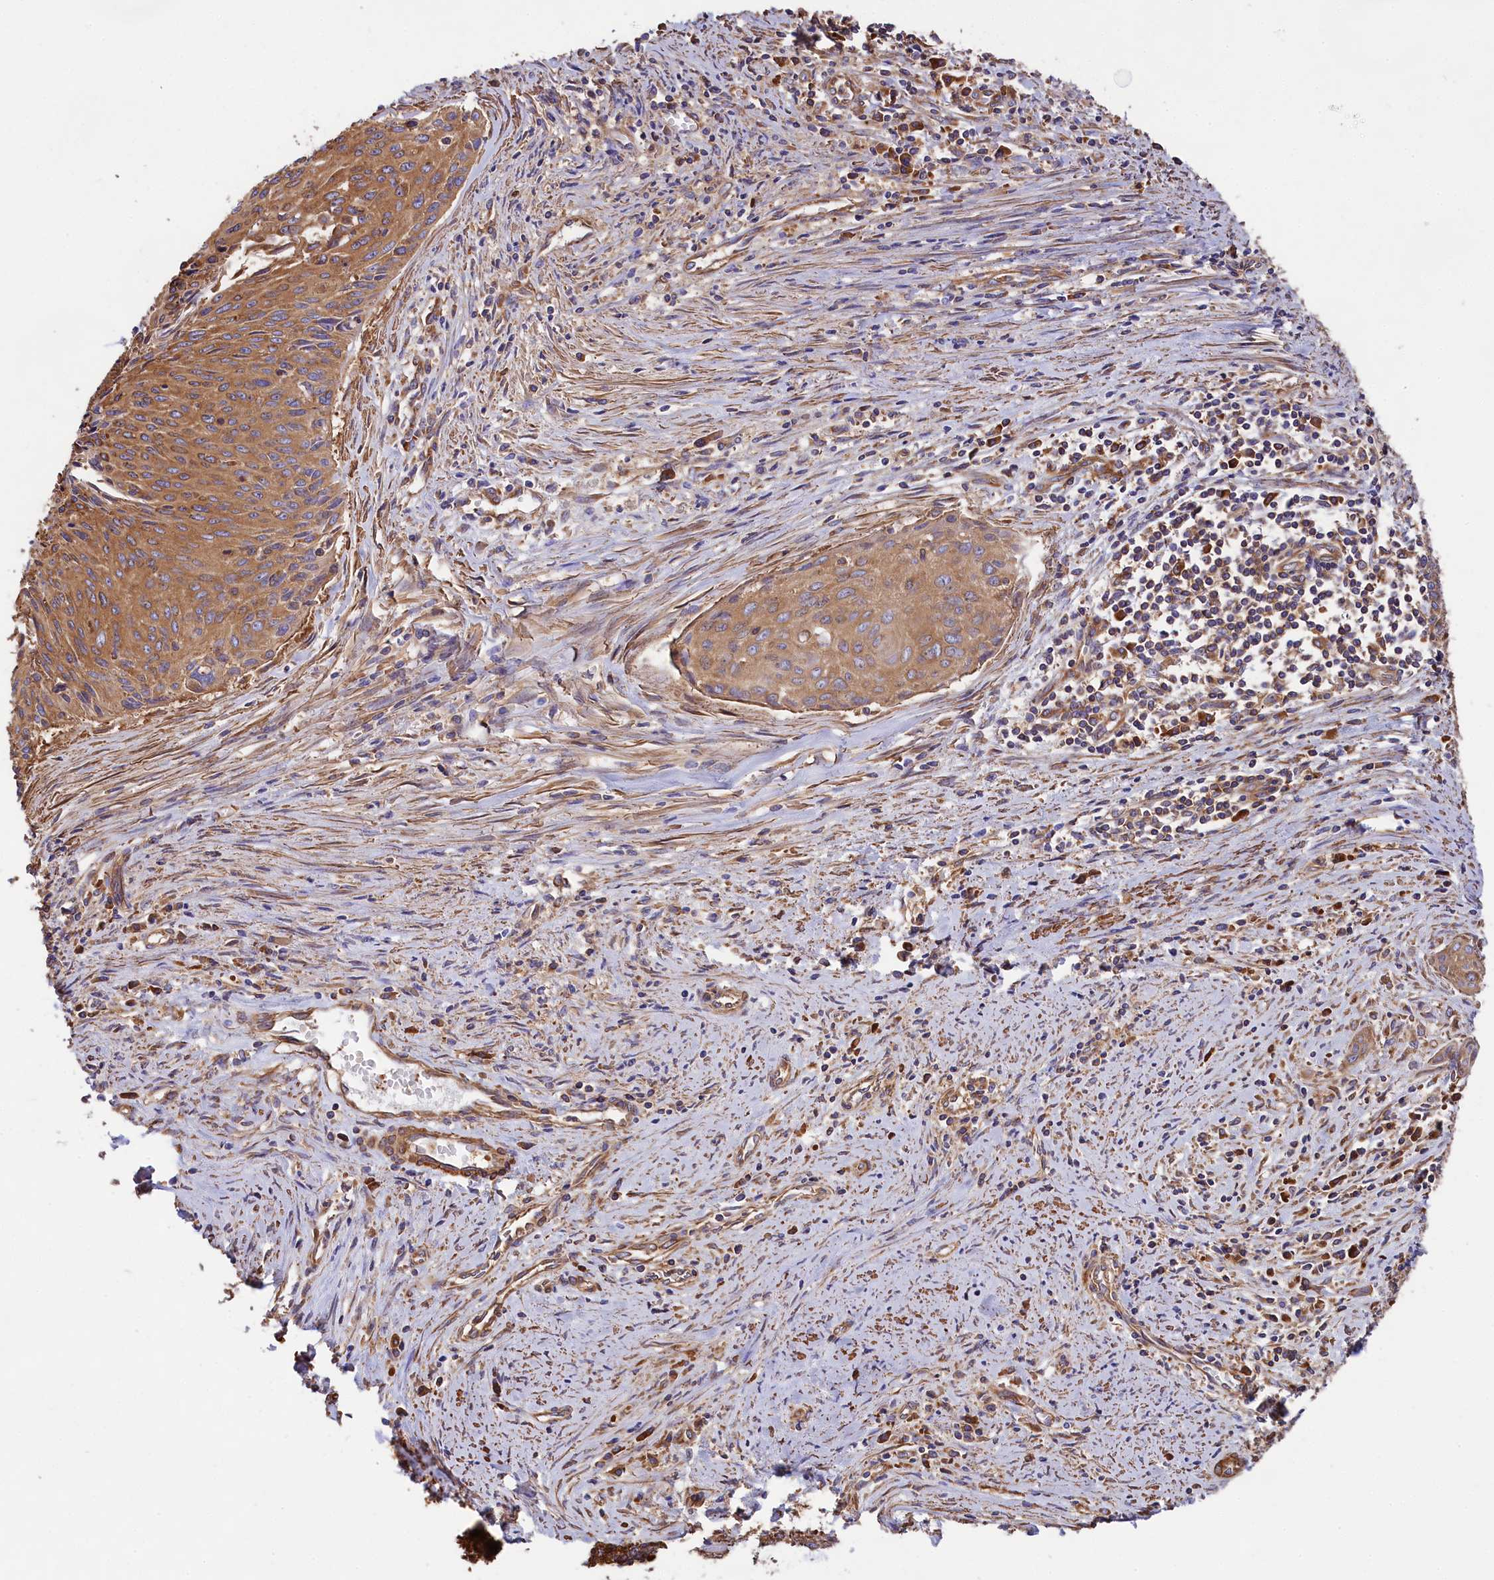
{"staining": {"intensity": "moderate", "quantity": ">75%", "location": "cytoplasmic/membranous"}, "tissue": "cervical cancer", "cell_type": "Tumor cells", "image_type": "cancer", "snomed": [{"axis": "morphology", "description": "Squamous cell carcinoma, NOS"}, {"axis": "topography", "description": "Cervix"}], "caption": "DAB immunohistochemical staining of human cervical cancer demonstrates moderate cytoplasmic/membranous protein expression in approximately >75% of tumor cells.", "gene": "GYS1", "patient": {"sex": "female", "age": 55}}